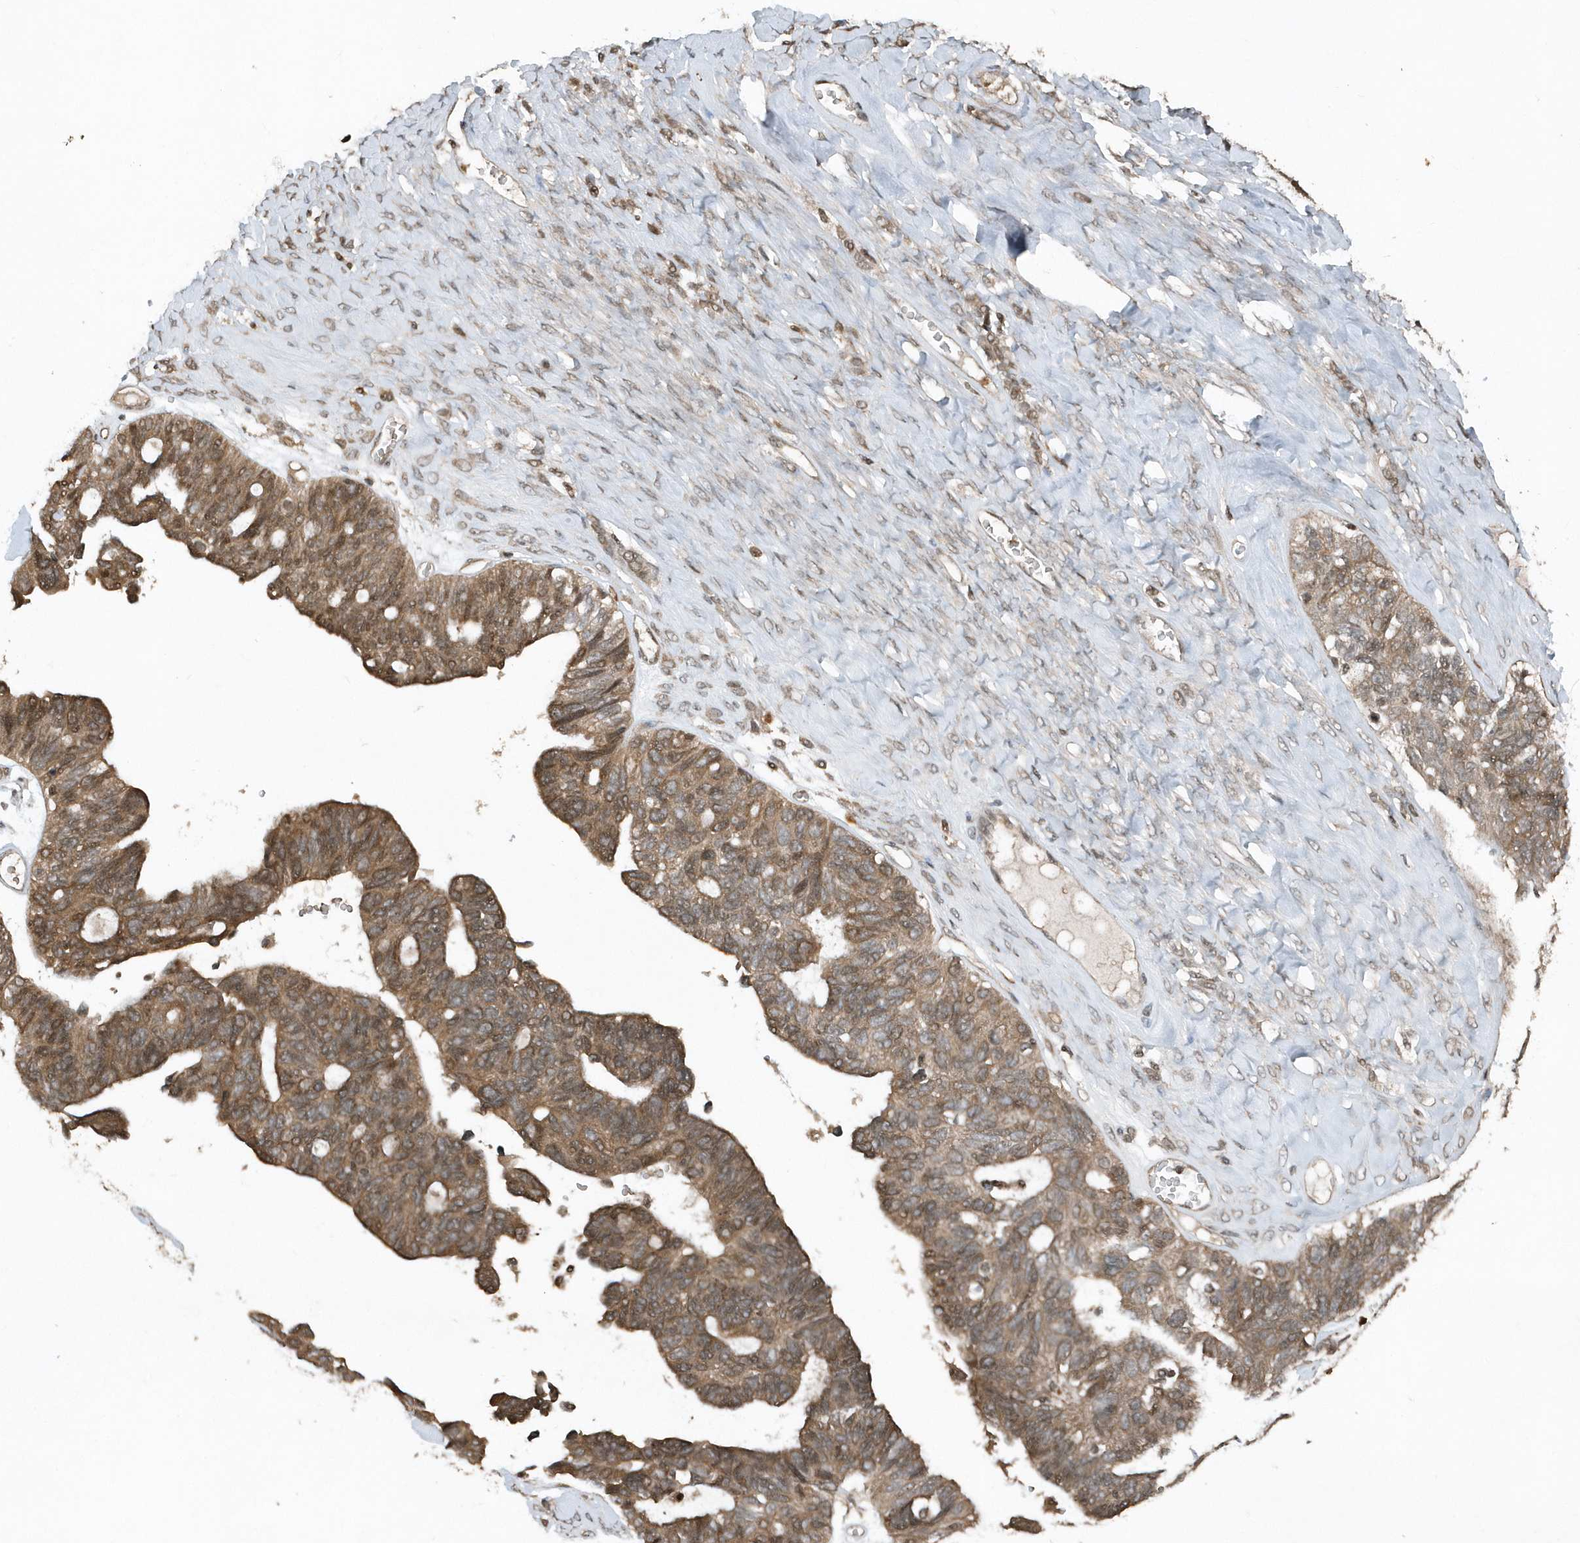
{"staining": {"intensity": "moderate", "quantity": ">75%", "location": "cytoplasmic/membranous"}, "tissue": "ovarian cancer", "cell_type": "Tumor cells", "image_type": "cancer", "snomed": [{"axis": "morphology", "description": "Cystadenocarcinoma, serous, NOS"}, {"axis": "topography", "description": "Ovary"}], "caption": "Immunohistochemistry (IHC) image of neoplastic tissue: human ovarian cancer (serous cystadenocarcinoma) stained using immunohistochemistry shows medium levels of moderate protein expression localized specifically in the cytoplasmic/membranous of tumor cells, appearing as a cytoplasmic/membranous brown color.", "gene": "EIF2B1", "patient": {"sex": "female", "age": 79}}